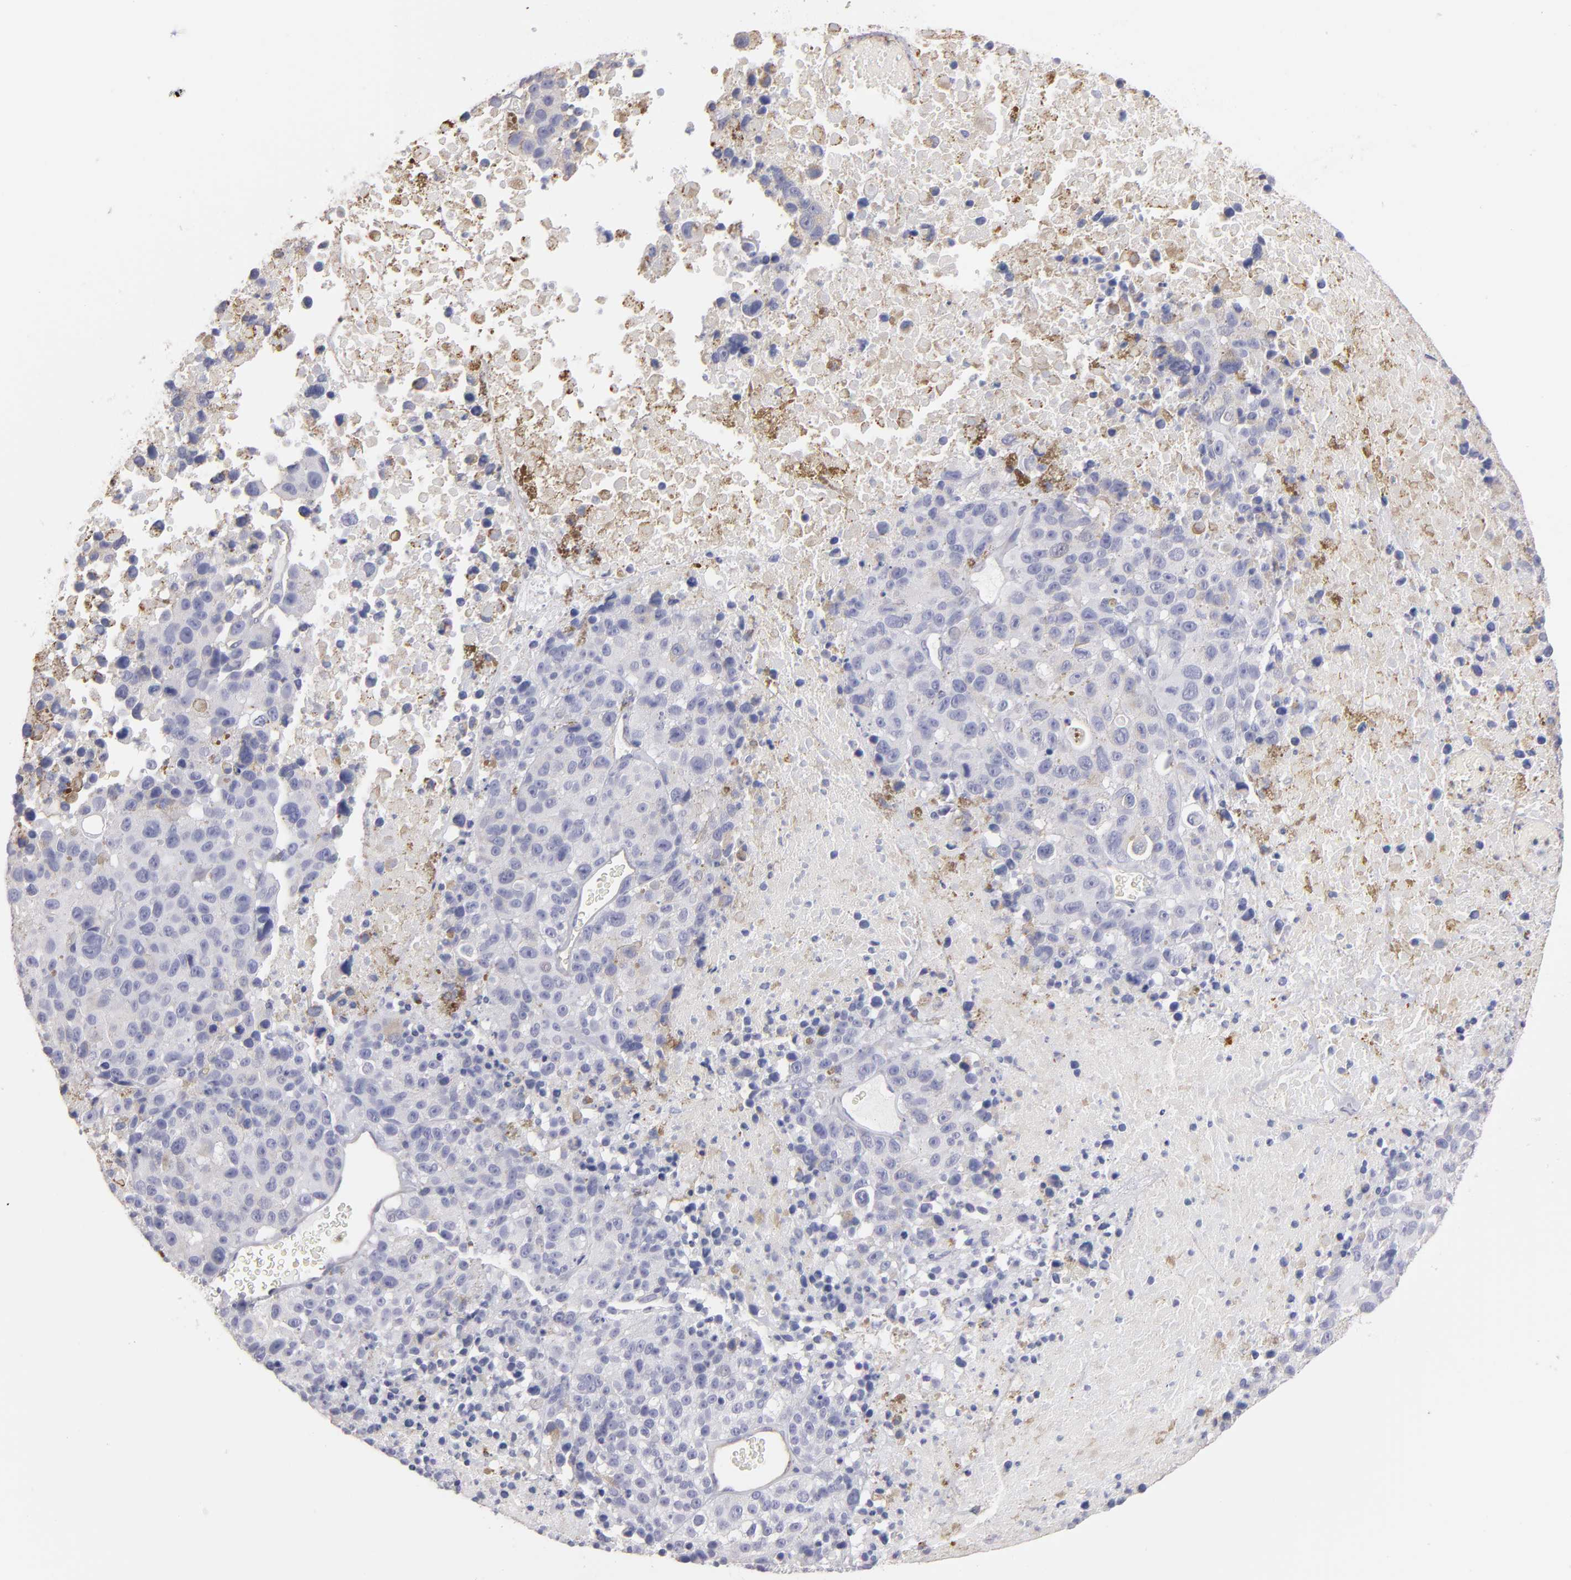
{"staining": {"intensity": "negative", "quantity": "none", "location": "none"}, "tissue": "melanoma", "cell_type": "Tumor cells", "image_type": "cancer", "snomed": [{"axis": "morphology", "description": "Malignant melanoma, Metastatic site"}, {"axis": "topography", "description": "Cerebral cortex"}], "caption": "An immunohistochemistry (IHC) histopathology image of melanoma is shown. There is no staining in tumor cells of melanoma.", "gene": "ABCB1", "patient": {"sex": "female", "age": 52}}